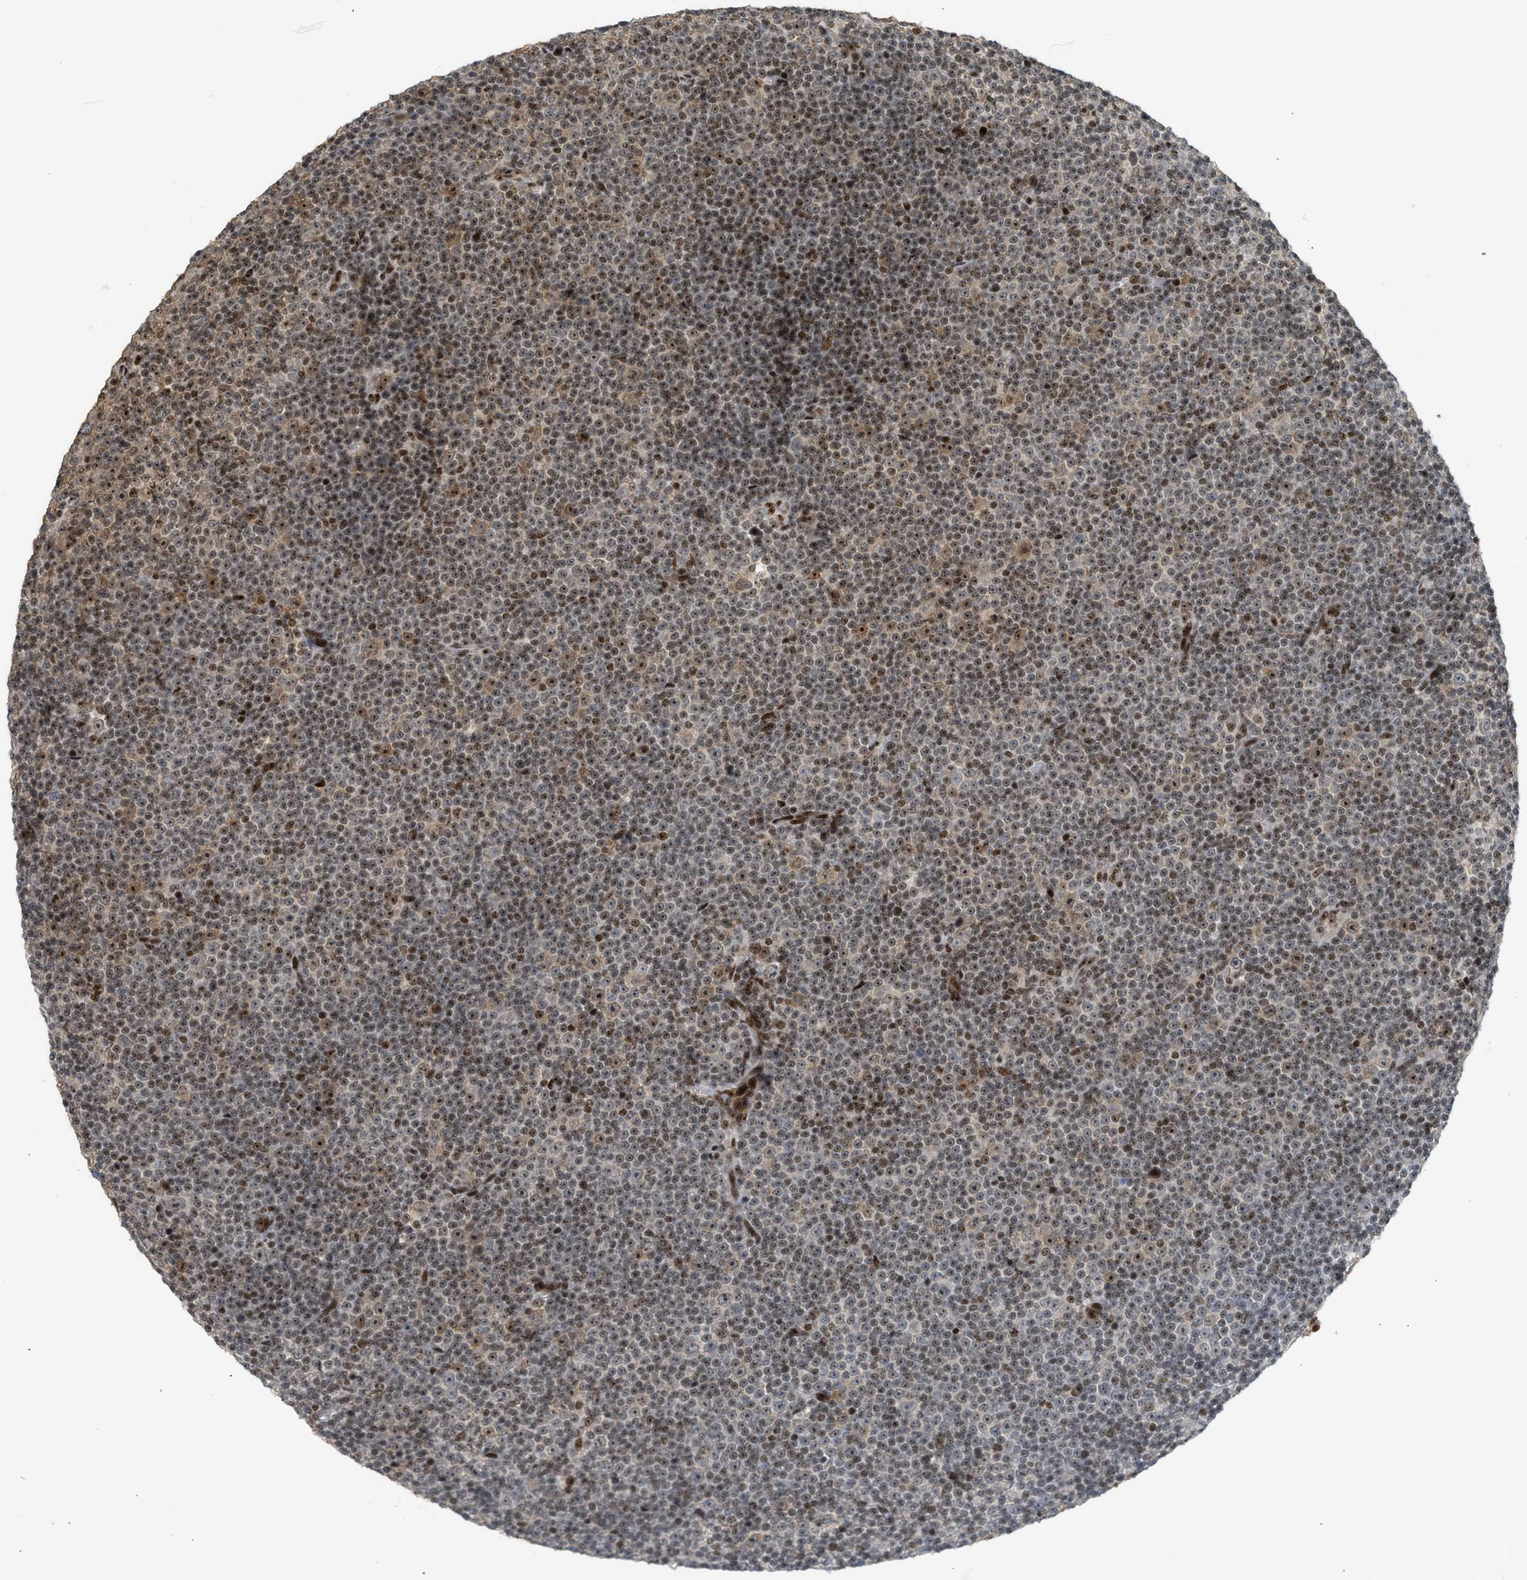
{"staining": {"intensity": "moderate", "quantity": ">75%", "location": "nuclear"}, "tissue": "lymphoma", "cell_type": "Tumor cells", "image_type": "cancer", "snomed": [{"axis": "morphology", "description": "Malignant lymphoma, non-Hodgkin's type, Low grade"}, {"axis": "topography", "description": "Lymph node"}], "caption": "Immunohistochemistry of low-grade malignant lymphoma, non-Hodgkin's type exhibits medium levels of moderate nuclear expression in approximately >75% of tumor cells. Using DAB (brown) and hematoxylin (blue) stains, captured at high magnification using brightfield microscopy.", "gene": "ZNF22", "patient": {"sex": "female", "age": 67}}